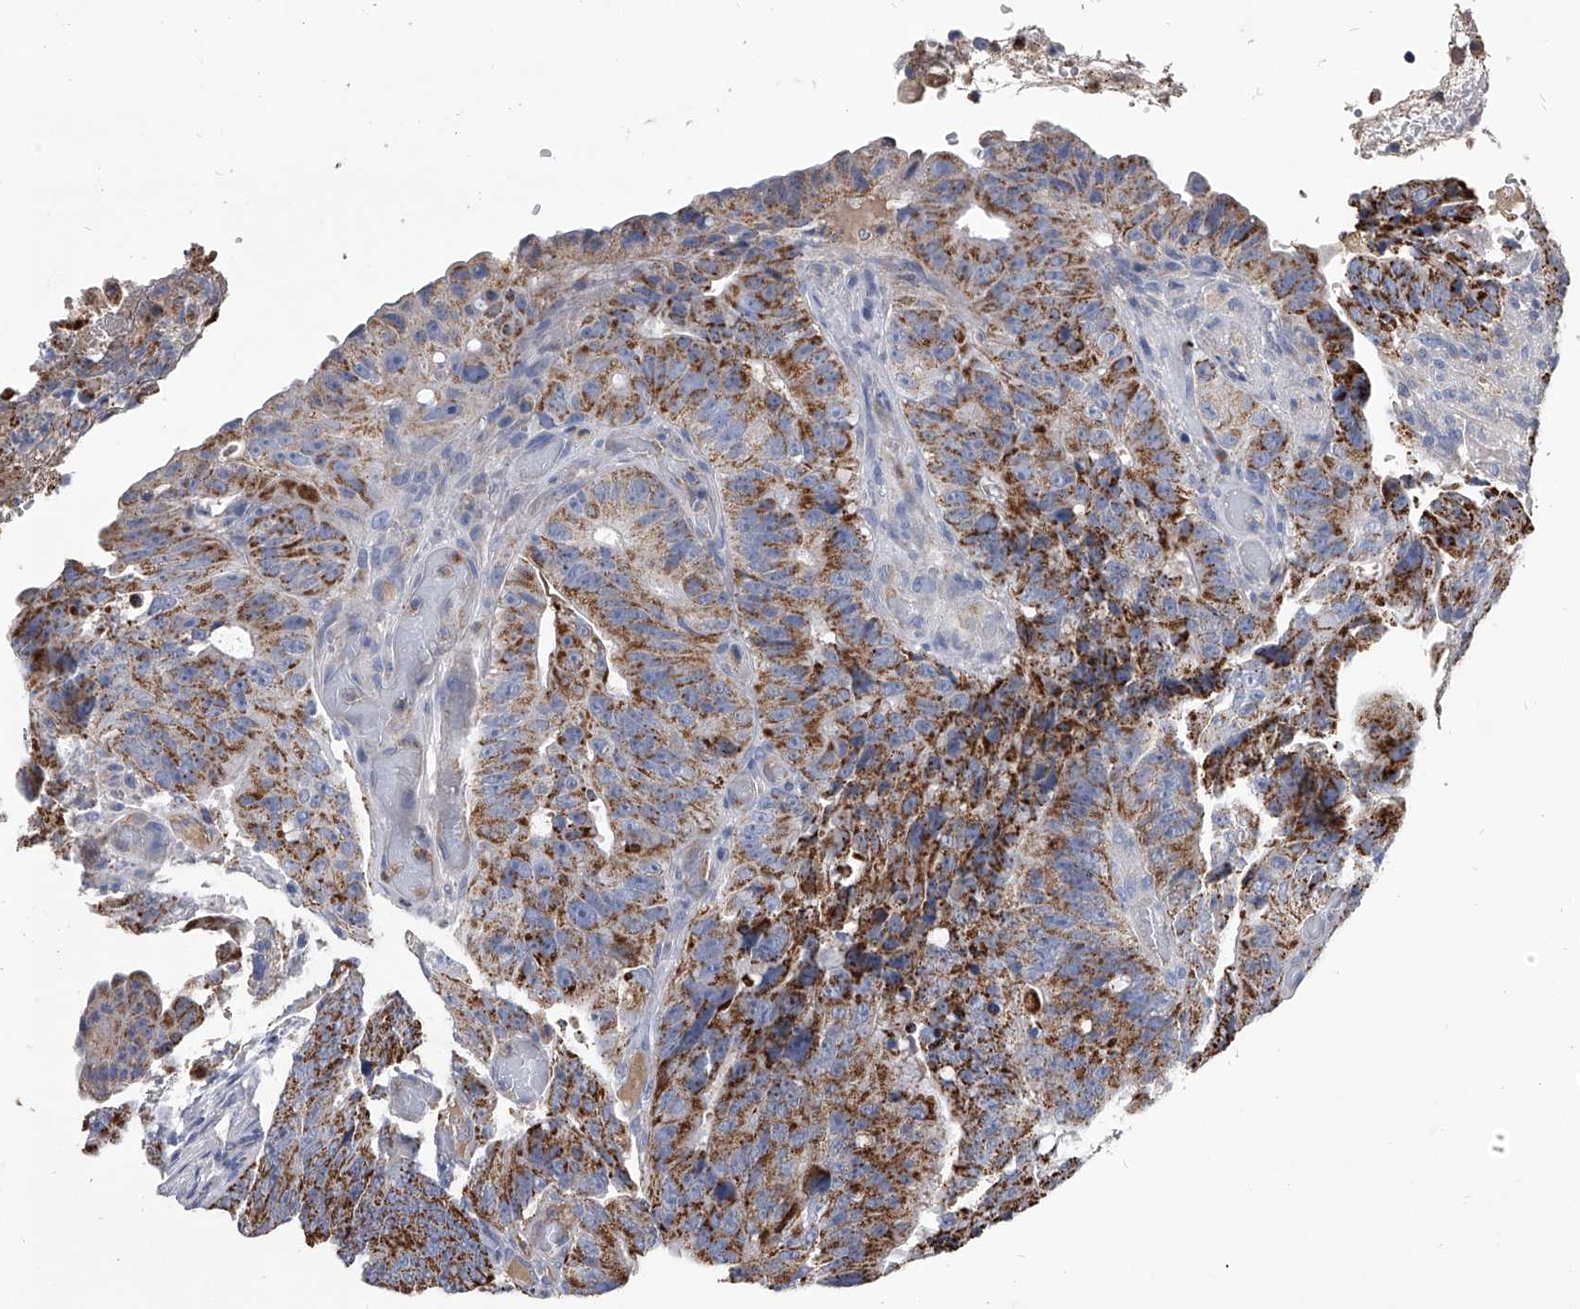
{"staining": {"intensity": "moderate", "quantity": ">75%", "location": "cytoplasmic/membranous"}, "tissue": "colorectal cancer", "cell_type": "Tumor cells", "image_type": "cancer", "snomed": [{"axis": "morphology", "description": "Adenocarcinoma, NOS"}, {"axis": "topography", "description": "Colon"}], "caption": "Moderate cytoplasmic/membranous protein positivity is appreciated in about >75% of tumor cells in adenocarcinoma (colorectal).", "gene": "NRP1", "patient": {"sex": "male", "age": 87}}